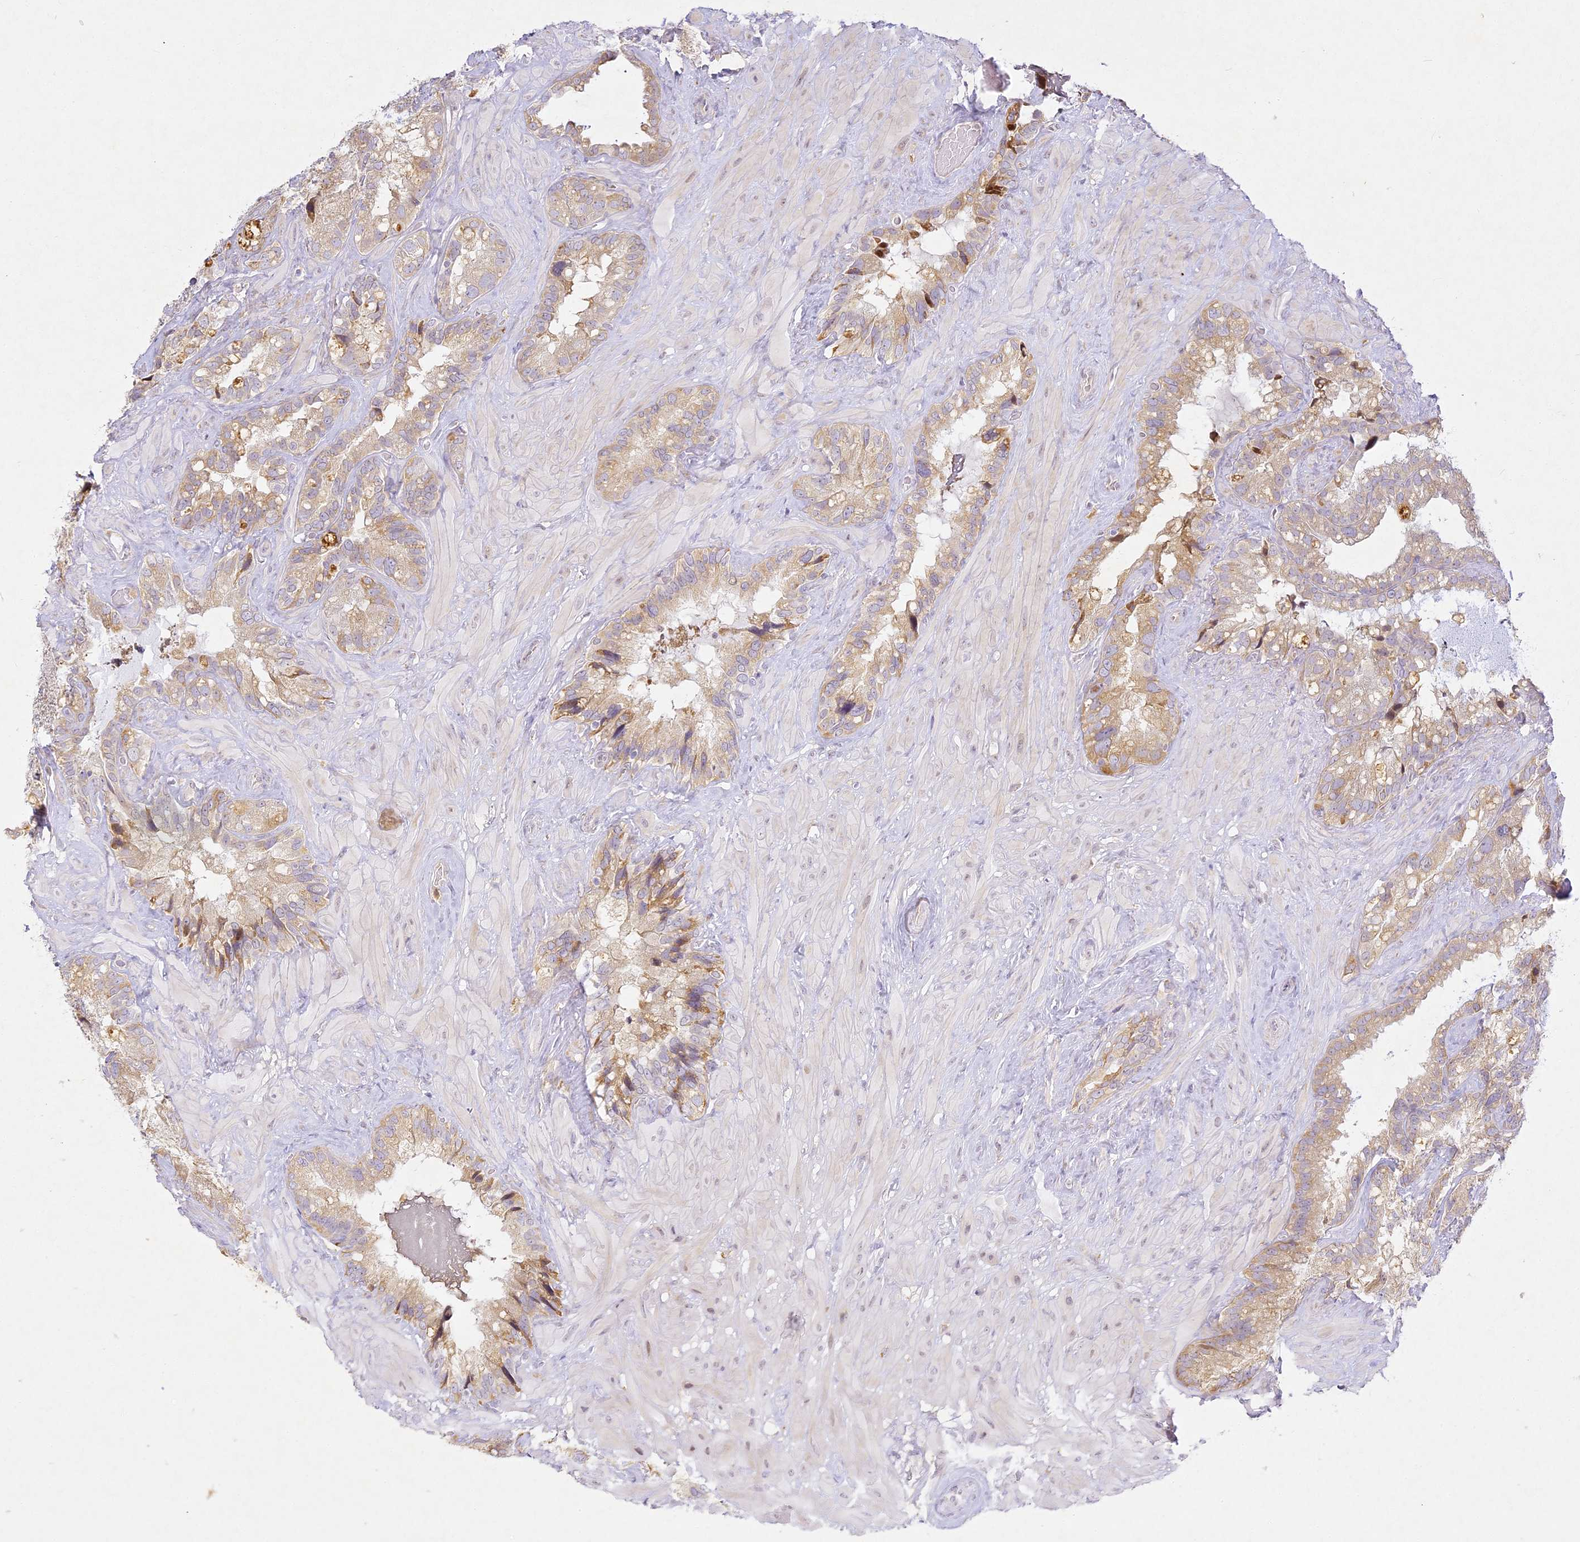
{"staining": {"intensity": "moderate", "quantity": "25%-75%", "location": "cytoplasmic/membranous"}, "tissue": "seminal vesicle", "cell_type": "Glandular cells", "image_type": "normal", "snomed": [{"axis": "morphology", "description": "Normal tissue, NOS"}, {"axis": "topography", "description": "Prostate"}, {"axis": "topography", "description": "Seminal veicle"}], "caption": "The image displays immunohistochemical staining of unremarkable seminal vesicle. There is moderate cytoplasmic/membranous positivity is present in approximately 25%-75% of glandular cells.", "gene": "SLC30A5", "patient": {"sex": "male", "age": 68}}